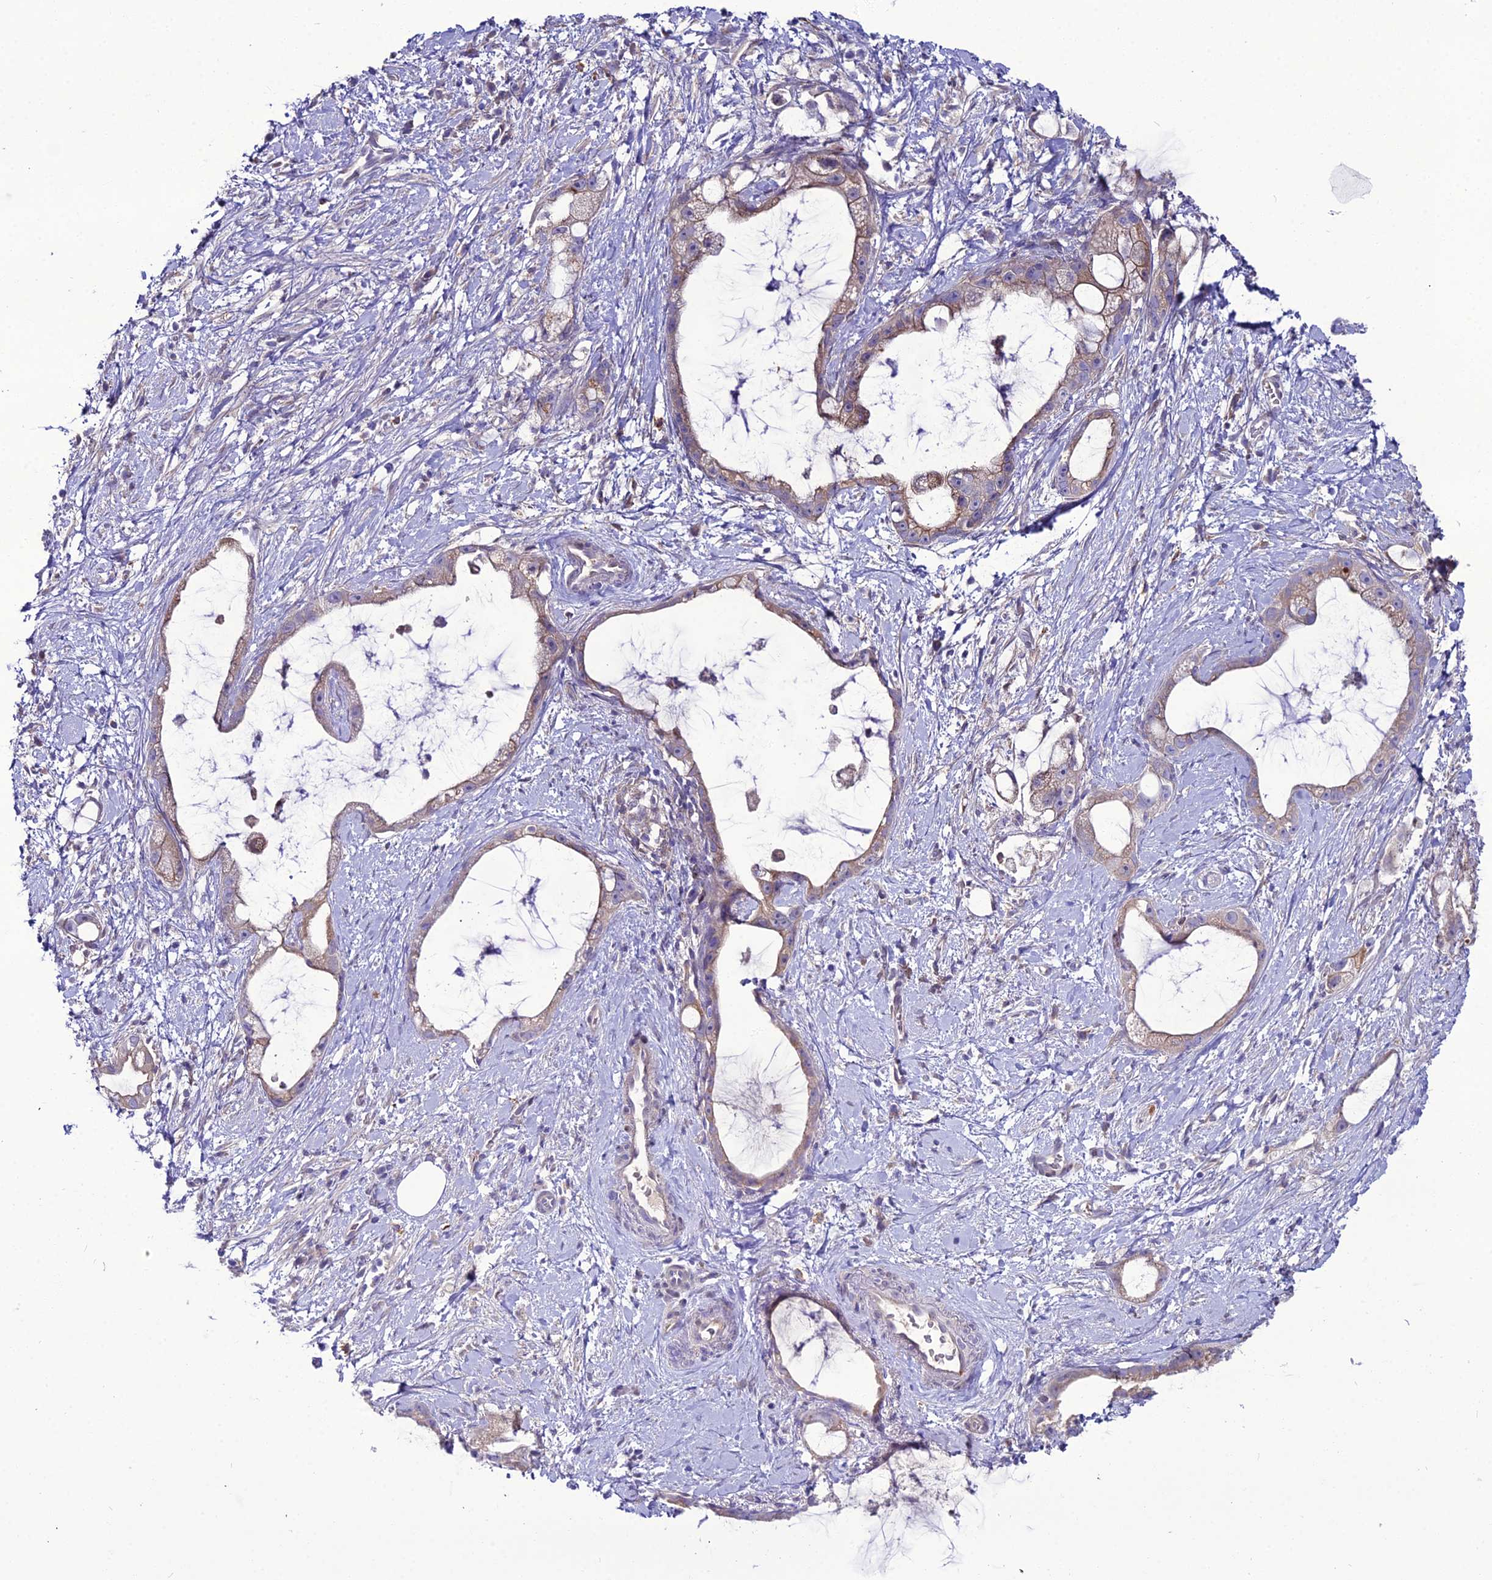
{"staining": {"intensity": "moderate", "quantity": "25%-75%", "location": "cytoplasmic/membranous"}, "tissue": "stomach cancer", "cell_type": "Tumor cells", "image_type": "cancer", "snomed": [{"axis": "morphology", "description": "Adenocarcinoma, NOS"}, {"axis": "topography", "description": "Stomach"}], "caption": "The micrograph demonstrates staining of stomach cancer (adenocarcinoma), revealing moderate cytoplasmic/membranous protein positivity (brown color) within tumor cells.", "gene": "MB21D2", "patient": {"sex": "male", "age": 55}}